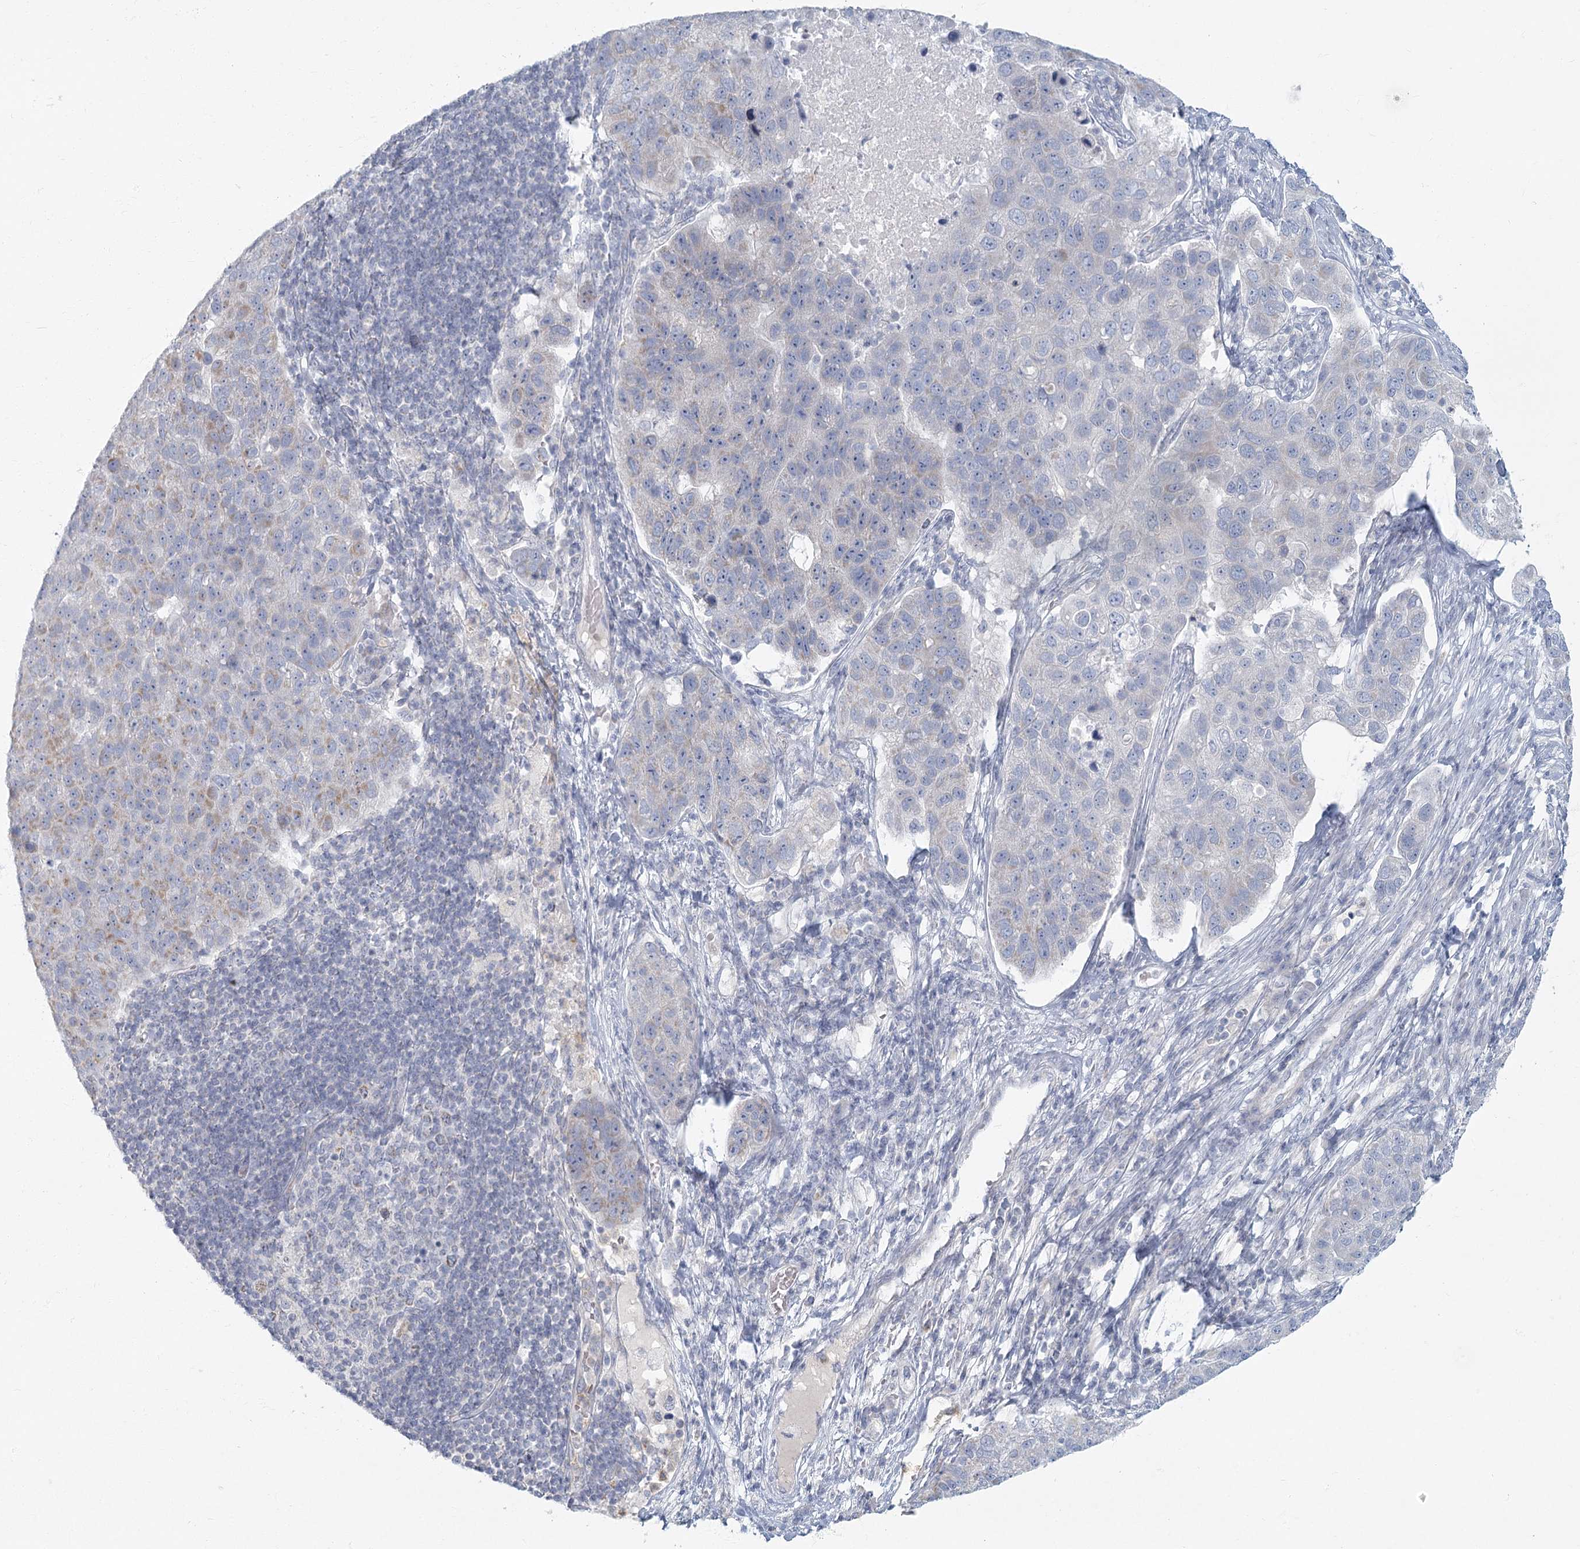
{"staining": {"intensity": "weak", "quantity": "<25%", "location": "cytoplasmic/membranous"}, "tissue": "pancreatic cancer", "cell_type": "Tumor cells", "image_type": "cancer", "snomed": [{"axis": "morphology", "description": "Adenocarcinoma, NOS"}, {"axis": "topography", "description": "Pancreas"}], "caption": "Immunohistochemical staining of human pancreatic cancer (adenocarcinoma) exhibits no significant expression in tumor cells. The staining was performed using DAB (3,3'-diaminobenzidine) to visualize the protein expression in brown, while the nuclei were stained in blue with hematoxylin (Magnification: 20x).", "gene": "FAM110C", "patient": {"sex": "female", "age": 61}}